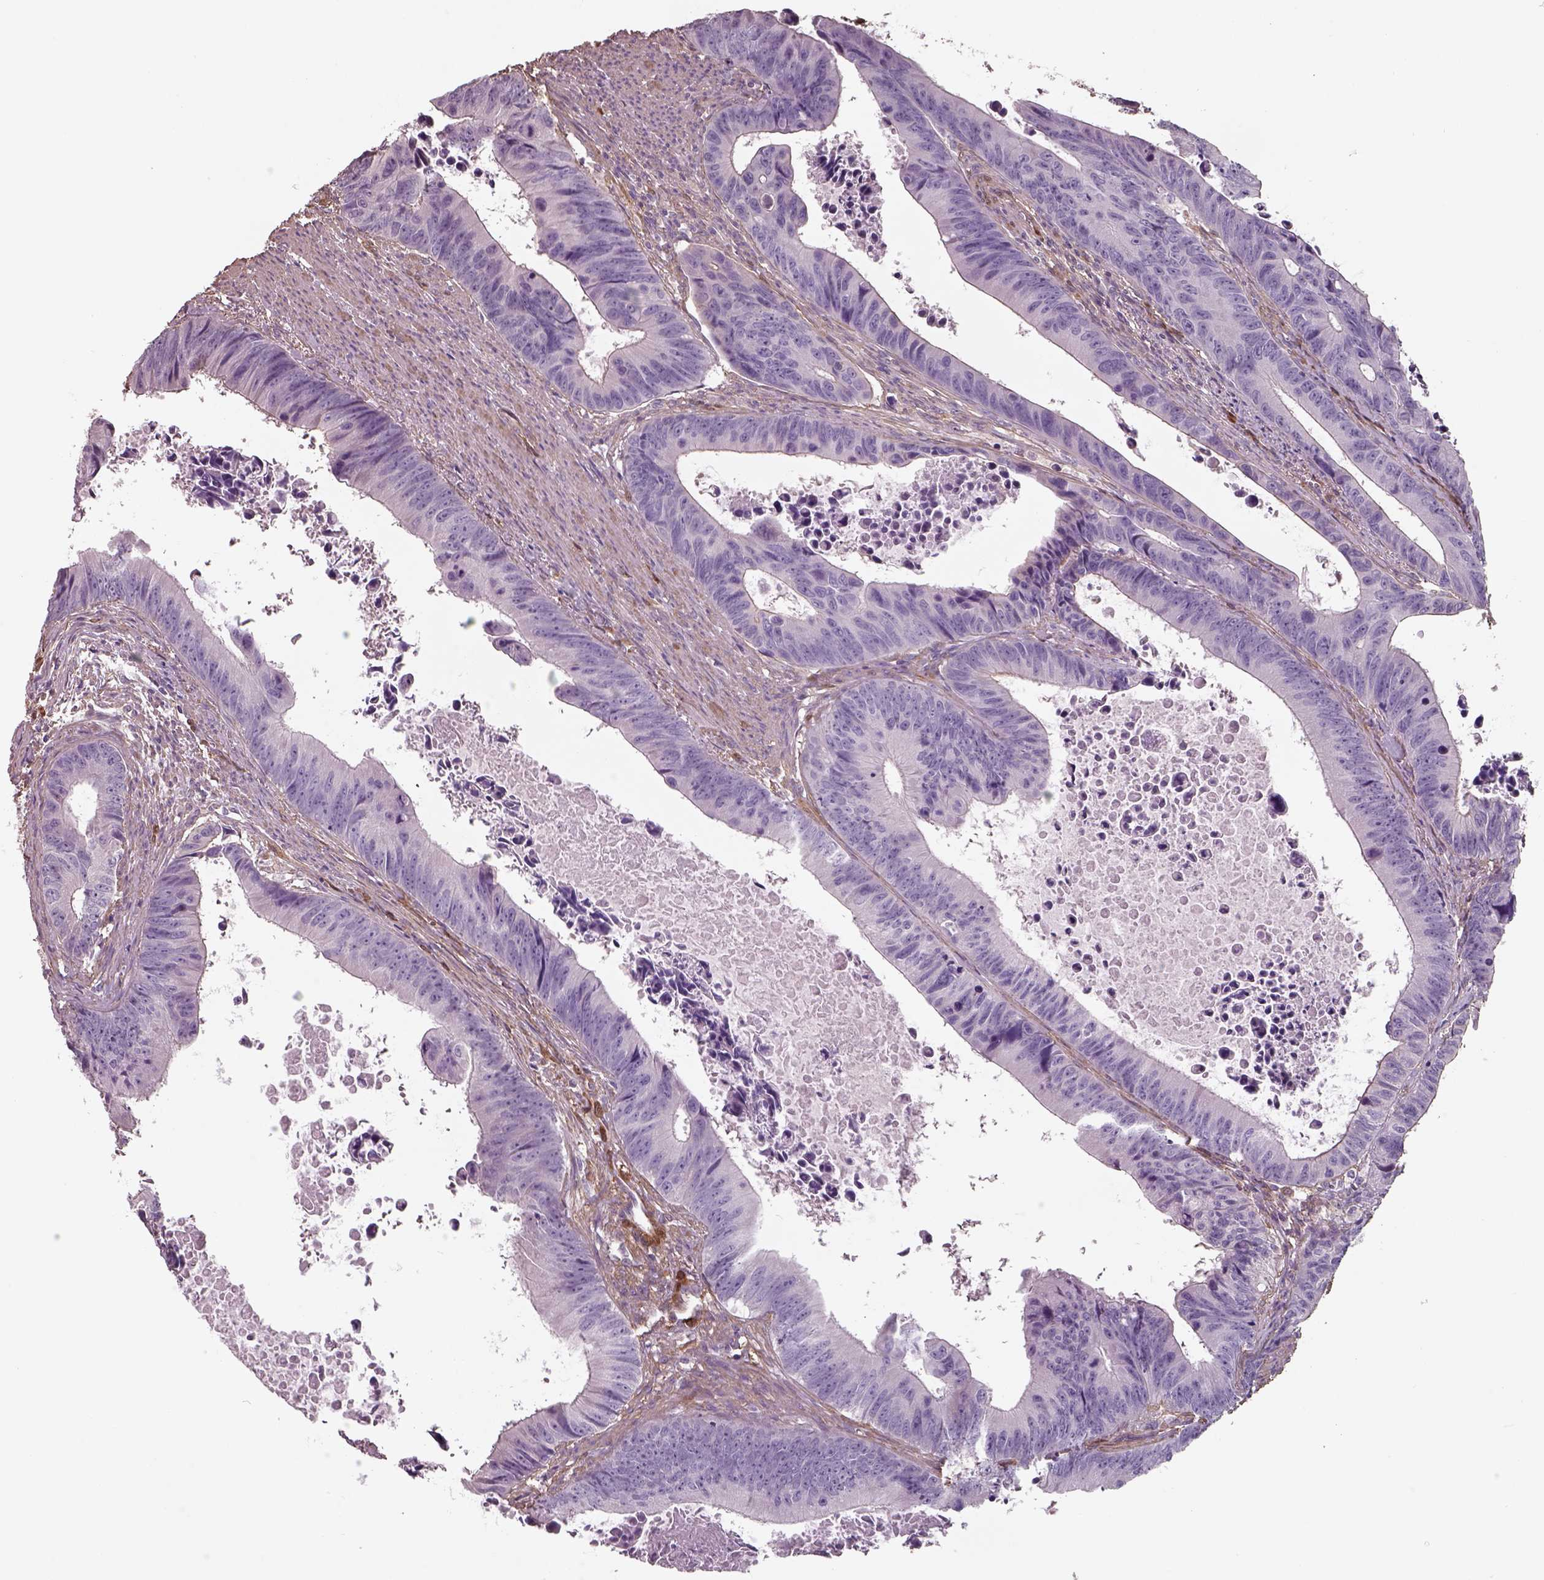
{"staining": {"intensity": "negative", "quantity": "none", "location": "none"}, "tissue": "colorectal cancer", "cell_type": "Tumor cells", "image_type": "cancer", "snomed": [{"axis": "morphology", "description": "Adenocarcinoma, NOS"}, {"axis": "topography", "description": "Colon"}], "caption": "Colorectal cancer (adenocarcinoma) stained for a protein using IHC reveals no staining tumor cells.", "gene": "ISYNA1", "patient": {"sex": "female", "age": 87}}